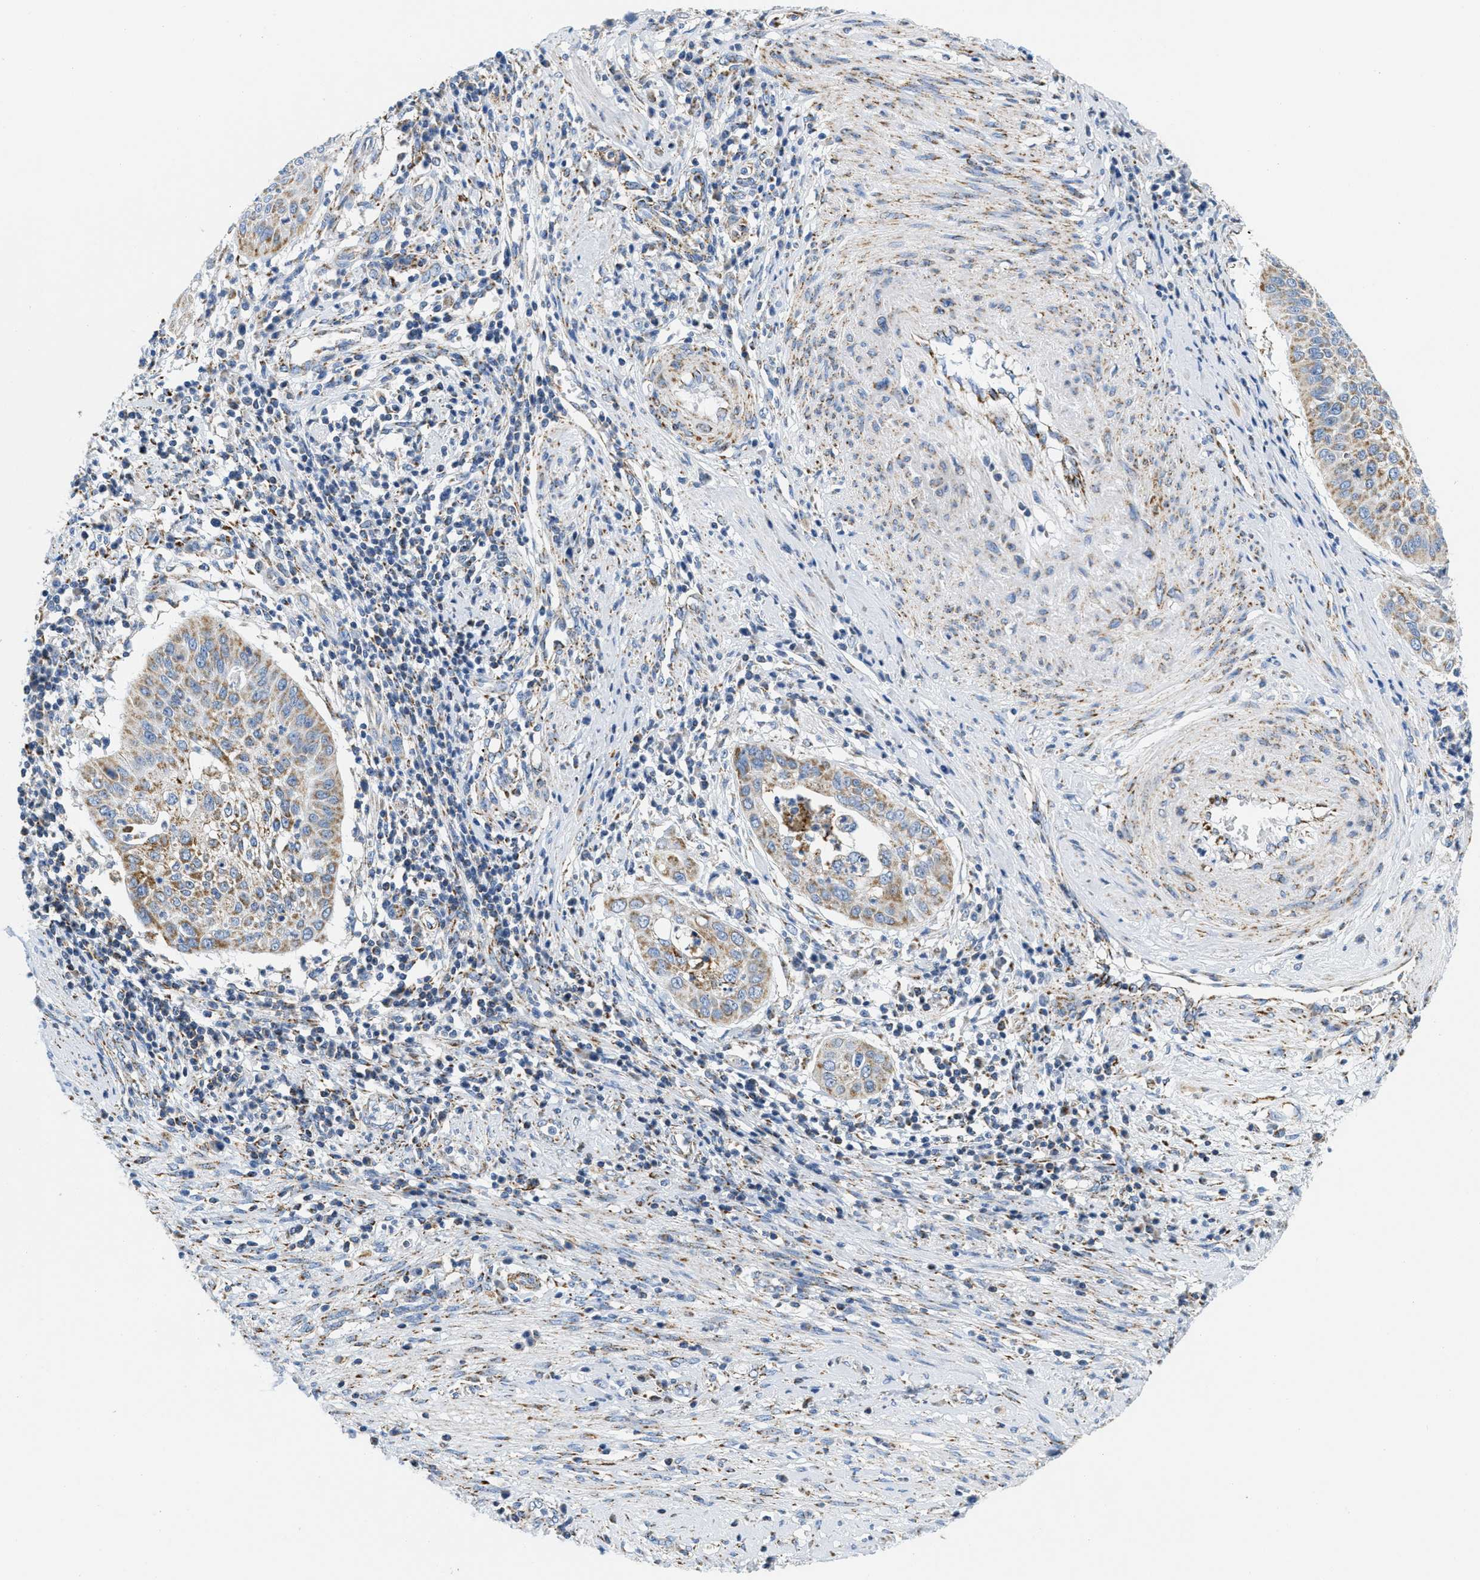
{"staining": {"intensity": "moderate", "quantity": ">75%", "location": "cytoplasmic/membranous"}, "tissue": "cervical cancer", "cell_type": "Tumor cells", "image_type": "cancer", "snomed": [{"axis": "morphology", "description": "Normal tissue, NOS"}, {"axis": "morphology", "description": "Squamous cell carcinoma, NOS"}, {"axis": "topography", "description": "Cervix"}], "caption": "Human squamous cell carcinoma (cervical) stained for a protein (brown) demonstrates moderate cytoplasmic/membranous positive positivity in about >75% of tumor cells.", "gene": "KCNJ5", "patient": {"sex": "female", "age": 39}}